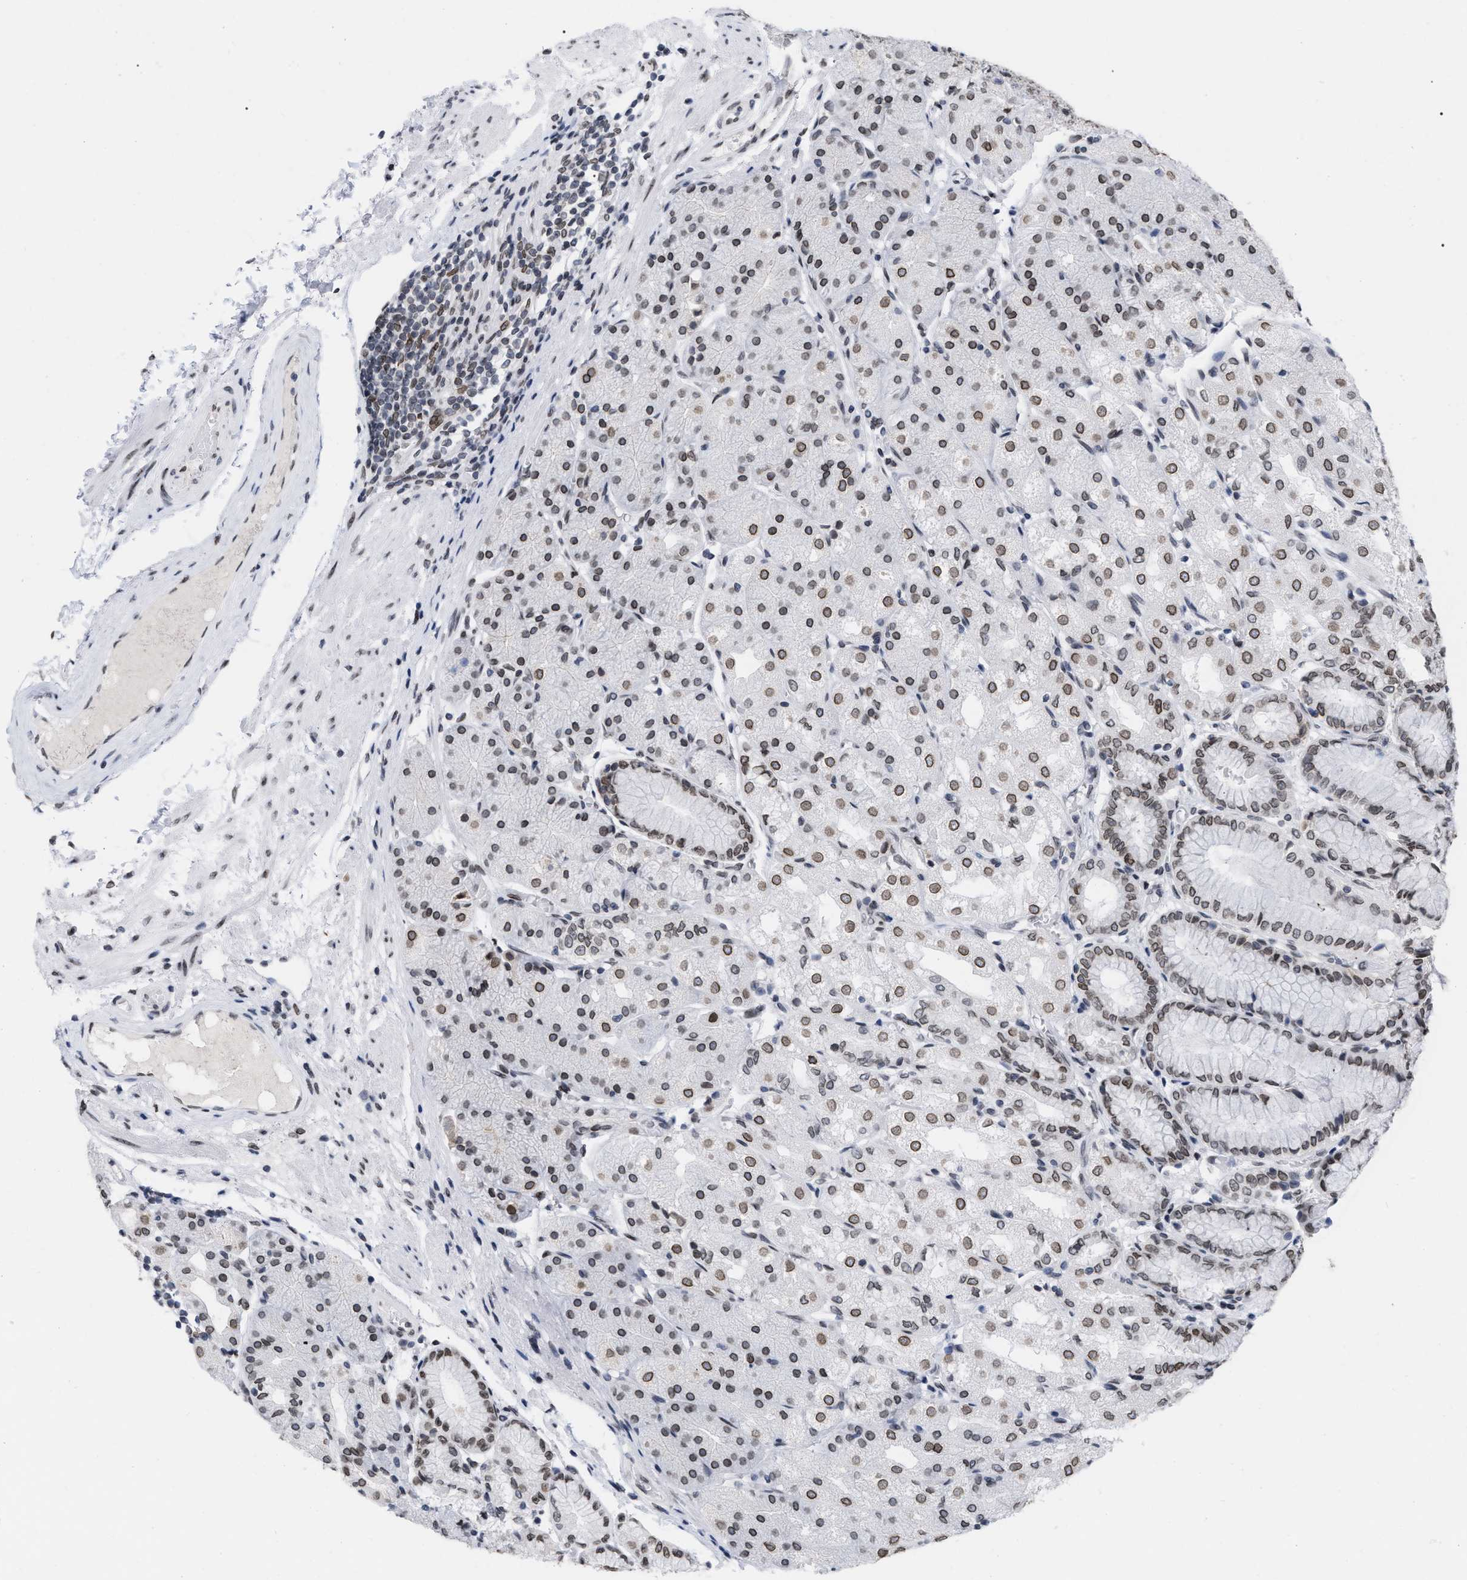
{"staining": {"intensity": "moderate", "quantity": "25%-75%", "location": "cytoplasmic/membranous,nuclear"}, "tissue": "stomach", "cell_type": "Glandular cells", "image_type": "normal", "snomed": [{"axis": "morphology", "description": "Normal tissue, NOS"}, {"axis": "topography", "description": "Stomach, upper"}], "caption": "A micrograph of human stomach stained for a protein demonstrates moderate cytoplasmic/membranous,nuclear brown staining in glandular cells. The staining was performed using DAB (3,3'-diaminobenzidine), with brown indicating positive protein expression. Nuclei are stained blue with hematoxylin.", "gene": "TPR", "patient": {"sex": "male", "age": 72}}